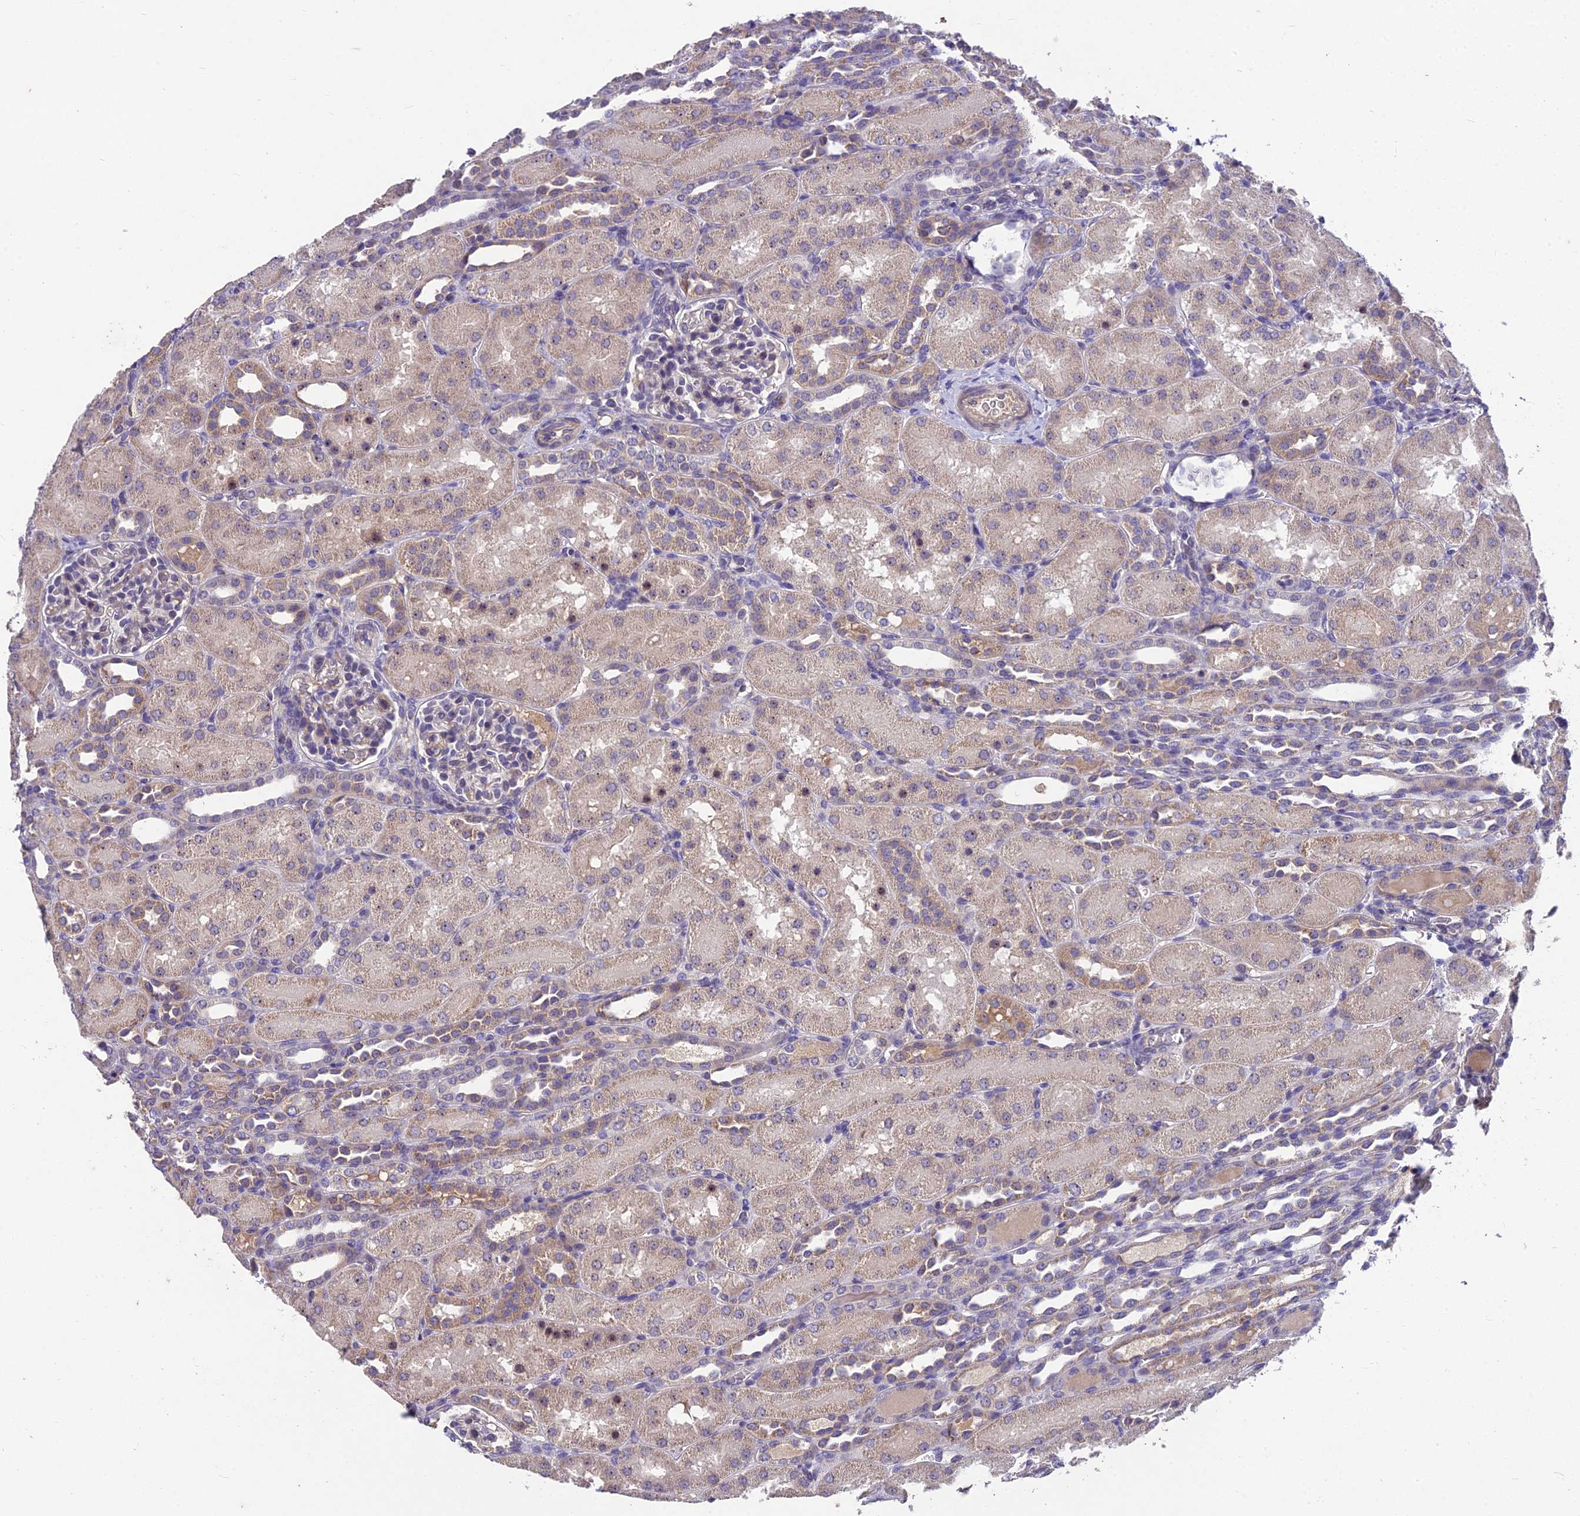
{"staining": {"intensity": "negative", "quantity": "none", "location": "none"}, "tissue": "kidney", "cell_type": "Cells in glomeruli", "image_type": "normal", "snomed": [{"axis": "morphology", "description": "Normal tissue, NOS"}, {"axis": "topography", "description": "Kidney"}], "caption": "Immunohistochemical staining of benign kidney reveals no significant positivity in cells in glomeruli. (Immunohistochemistry (ihc), brightfield microscopy, high magnification).", "gene": "ZNF333", "patient": {"sex": "male", "age": 1}}